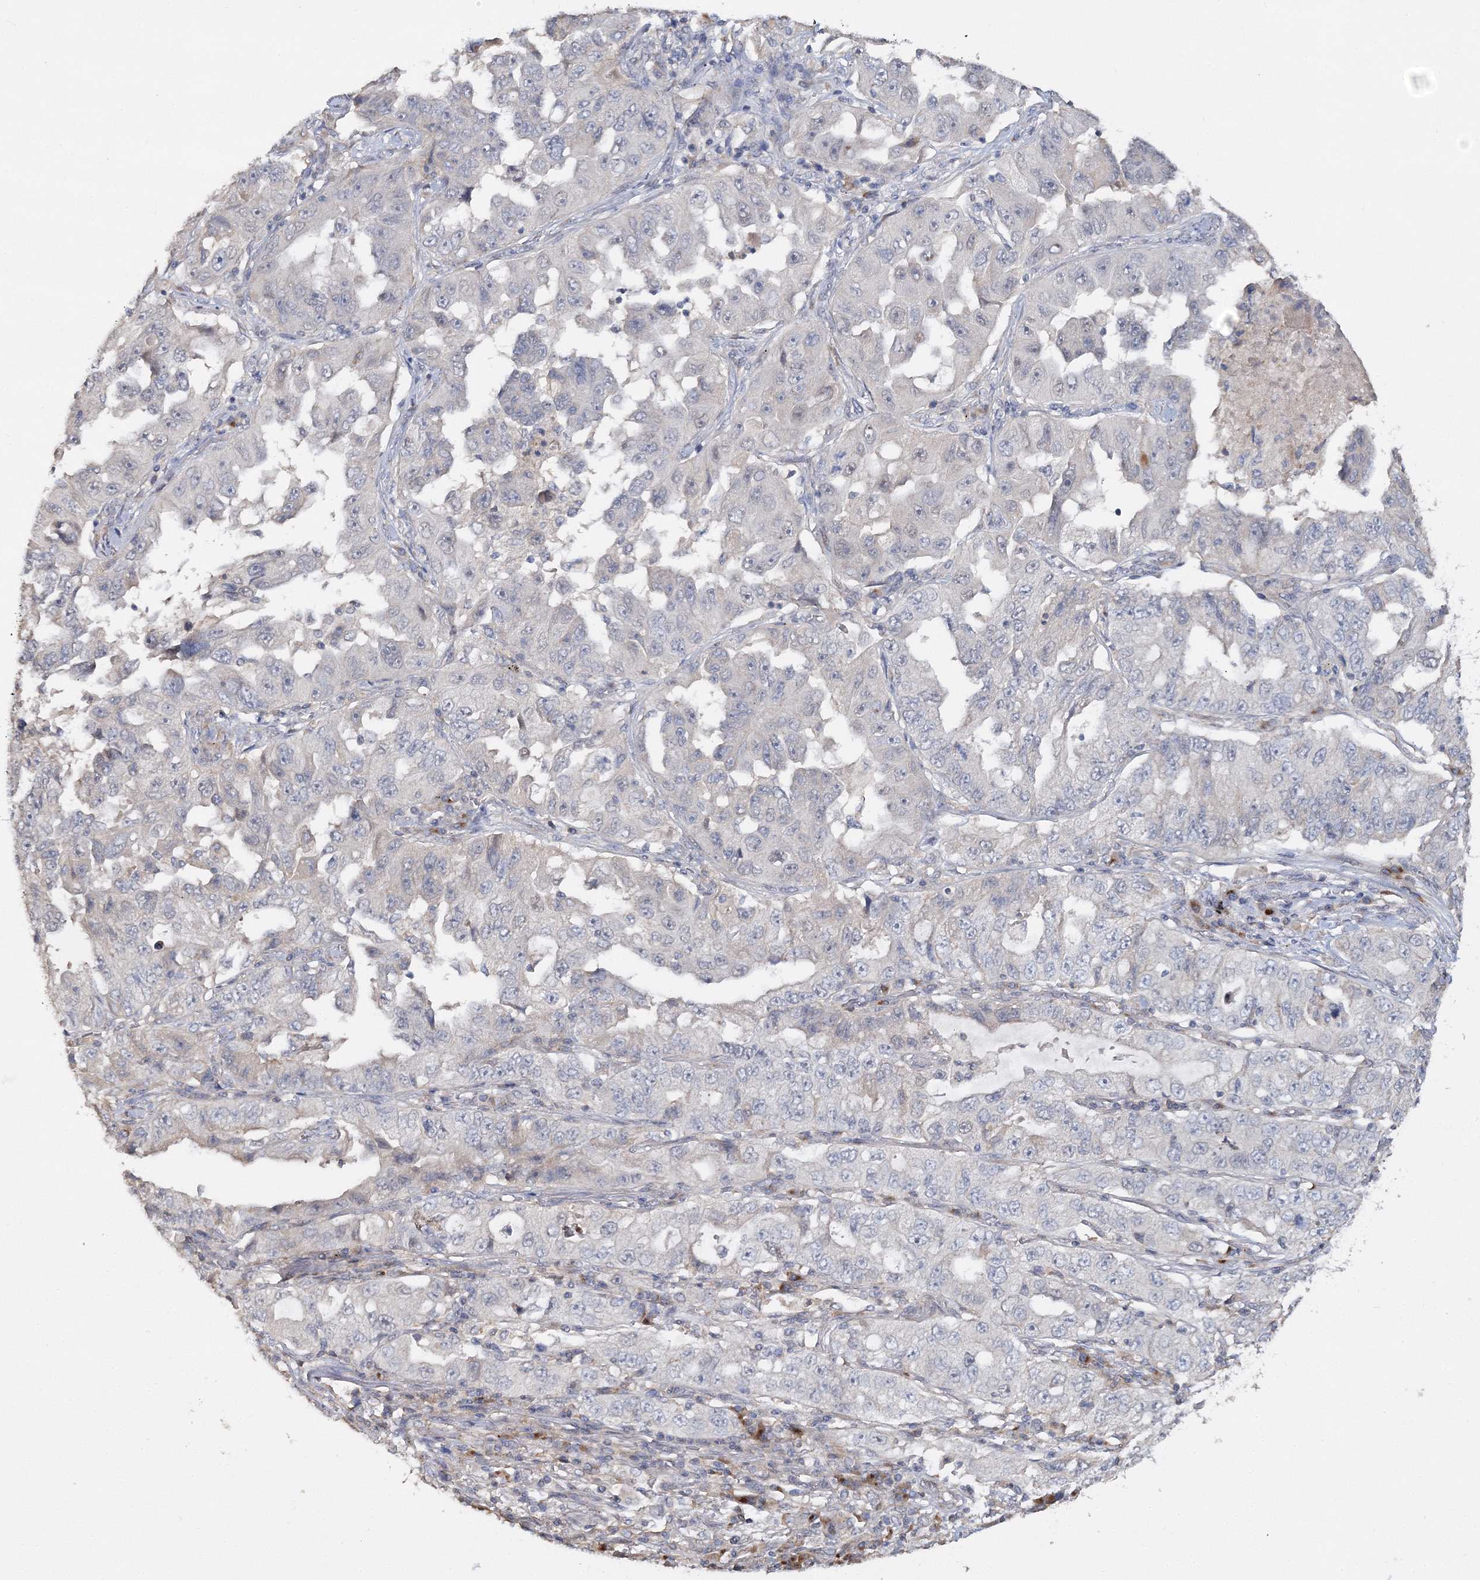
{"staining": {"intensity": "negative", "quantity": "none", "location": "none"}, "tissue": "lung cancer", "cell_type": "Tumor cells", "image_type": "cancer", "snomed": [{"axis": "morphology", "description": "Adenocarcinoma, NOS"}, {"axis": "topography", "description": "Lung"}], "caption": "Immunohistochemistry (IHC) photomicrograph of human lung cancer stained for a protein (brown), which exhibits no positivity in tumor cells.", "gene": "GJB5", "patient": {"sex": "female", "age": 51}}